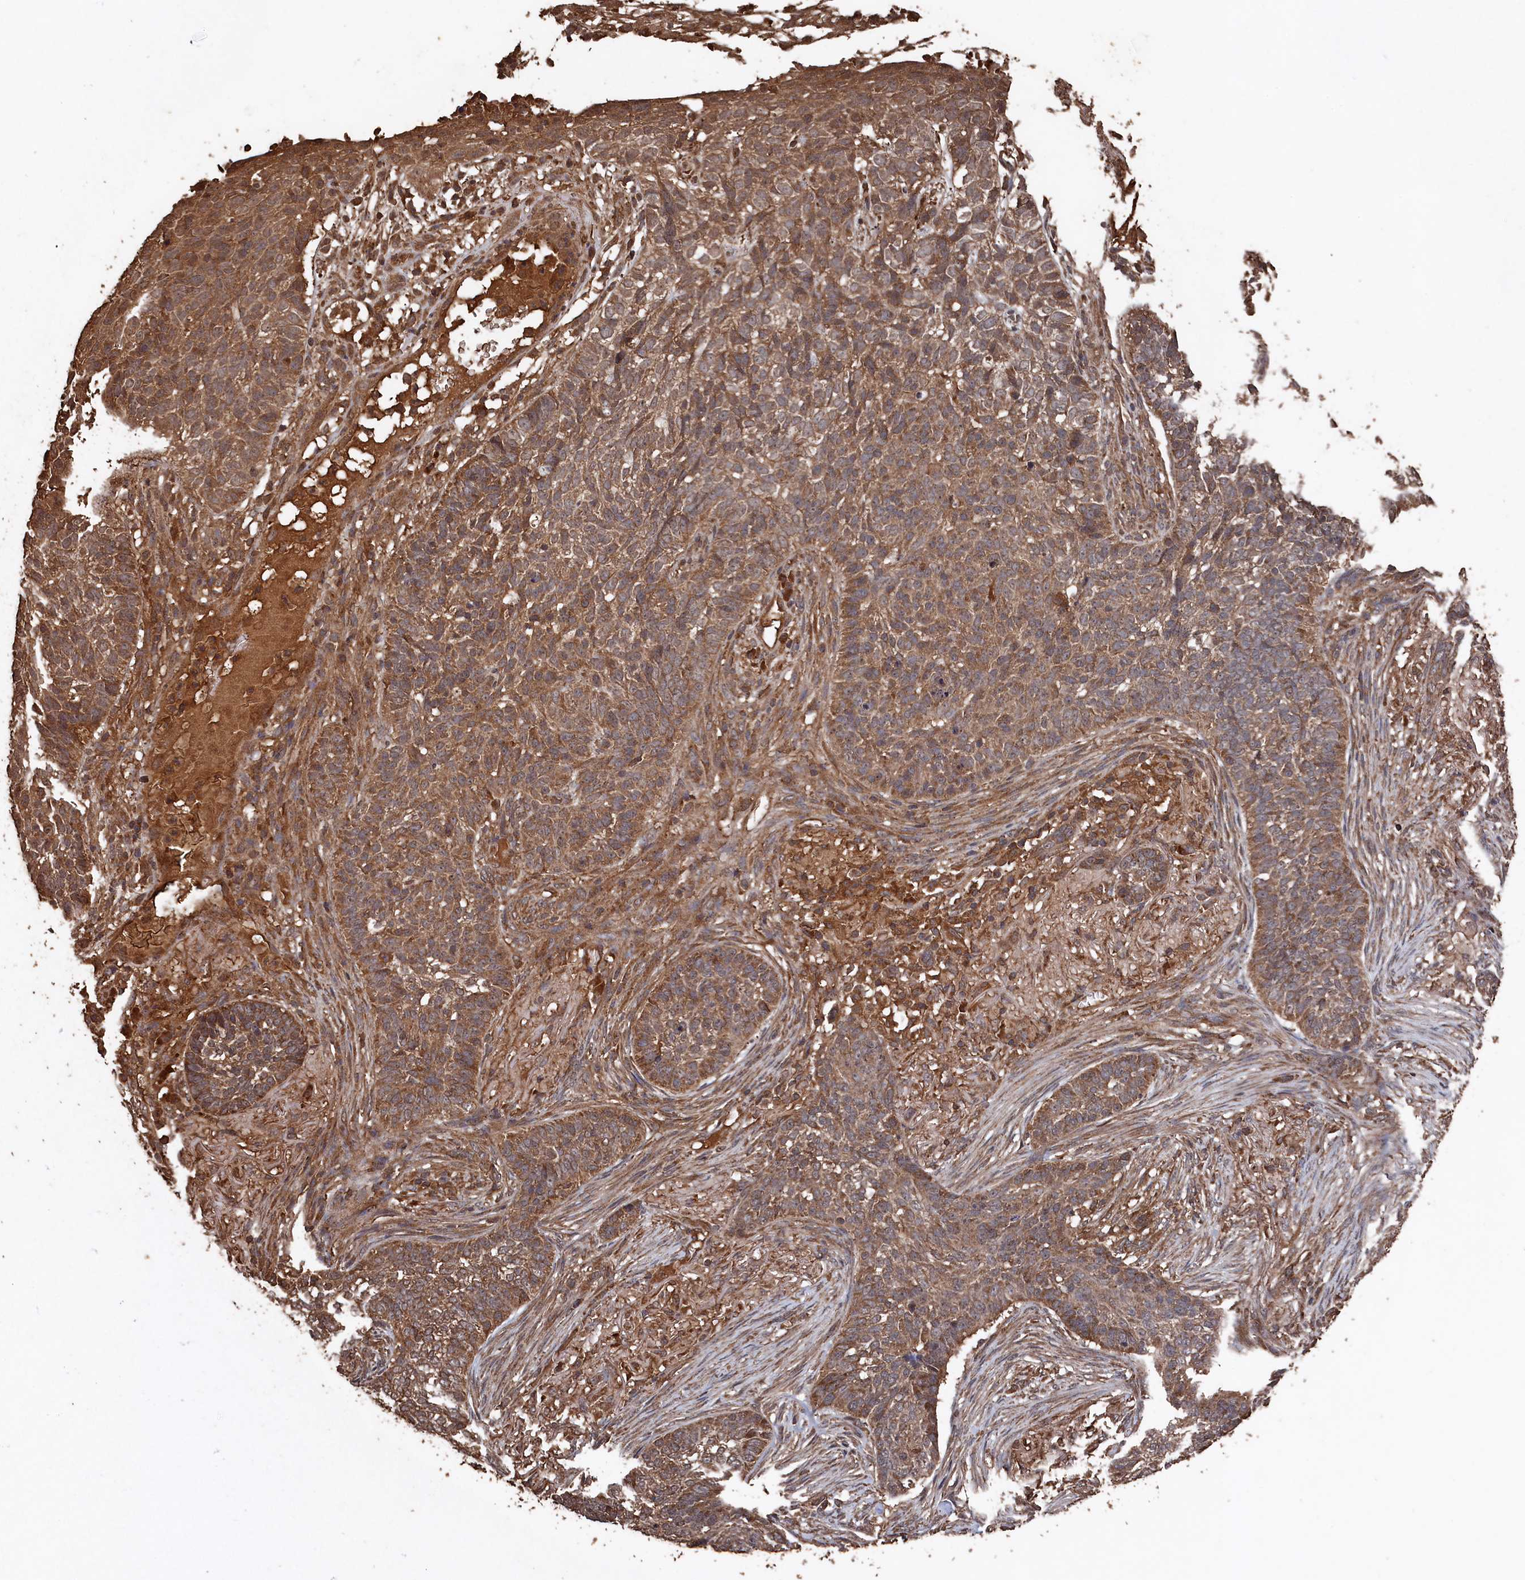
{"staining": {"intensity": "moderate", "quantity": ">75%", "location": "cytoplasmic/membranous"}, "tissue": "skin cancer", "cell_type": "Tumor cells", "image_type": "cancer", "snomed": [{"axis": "morphology", "description": "Basal cell carcinoma"}, {"axis": "topography", "description": "Skin"}], "caption": "Protein expression analysis of human basal cell carcinoma (skin) reveals moderate cytoplasmic/membranous expression in approximately >75% of tumor cells.", "gene": "SNX33", "patient": {"sex": "male", "age": 85}}